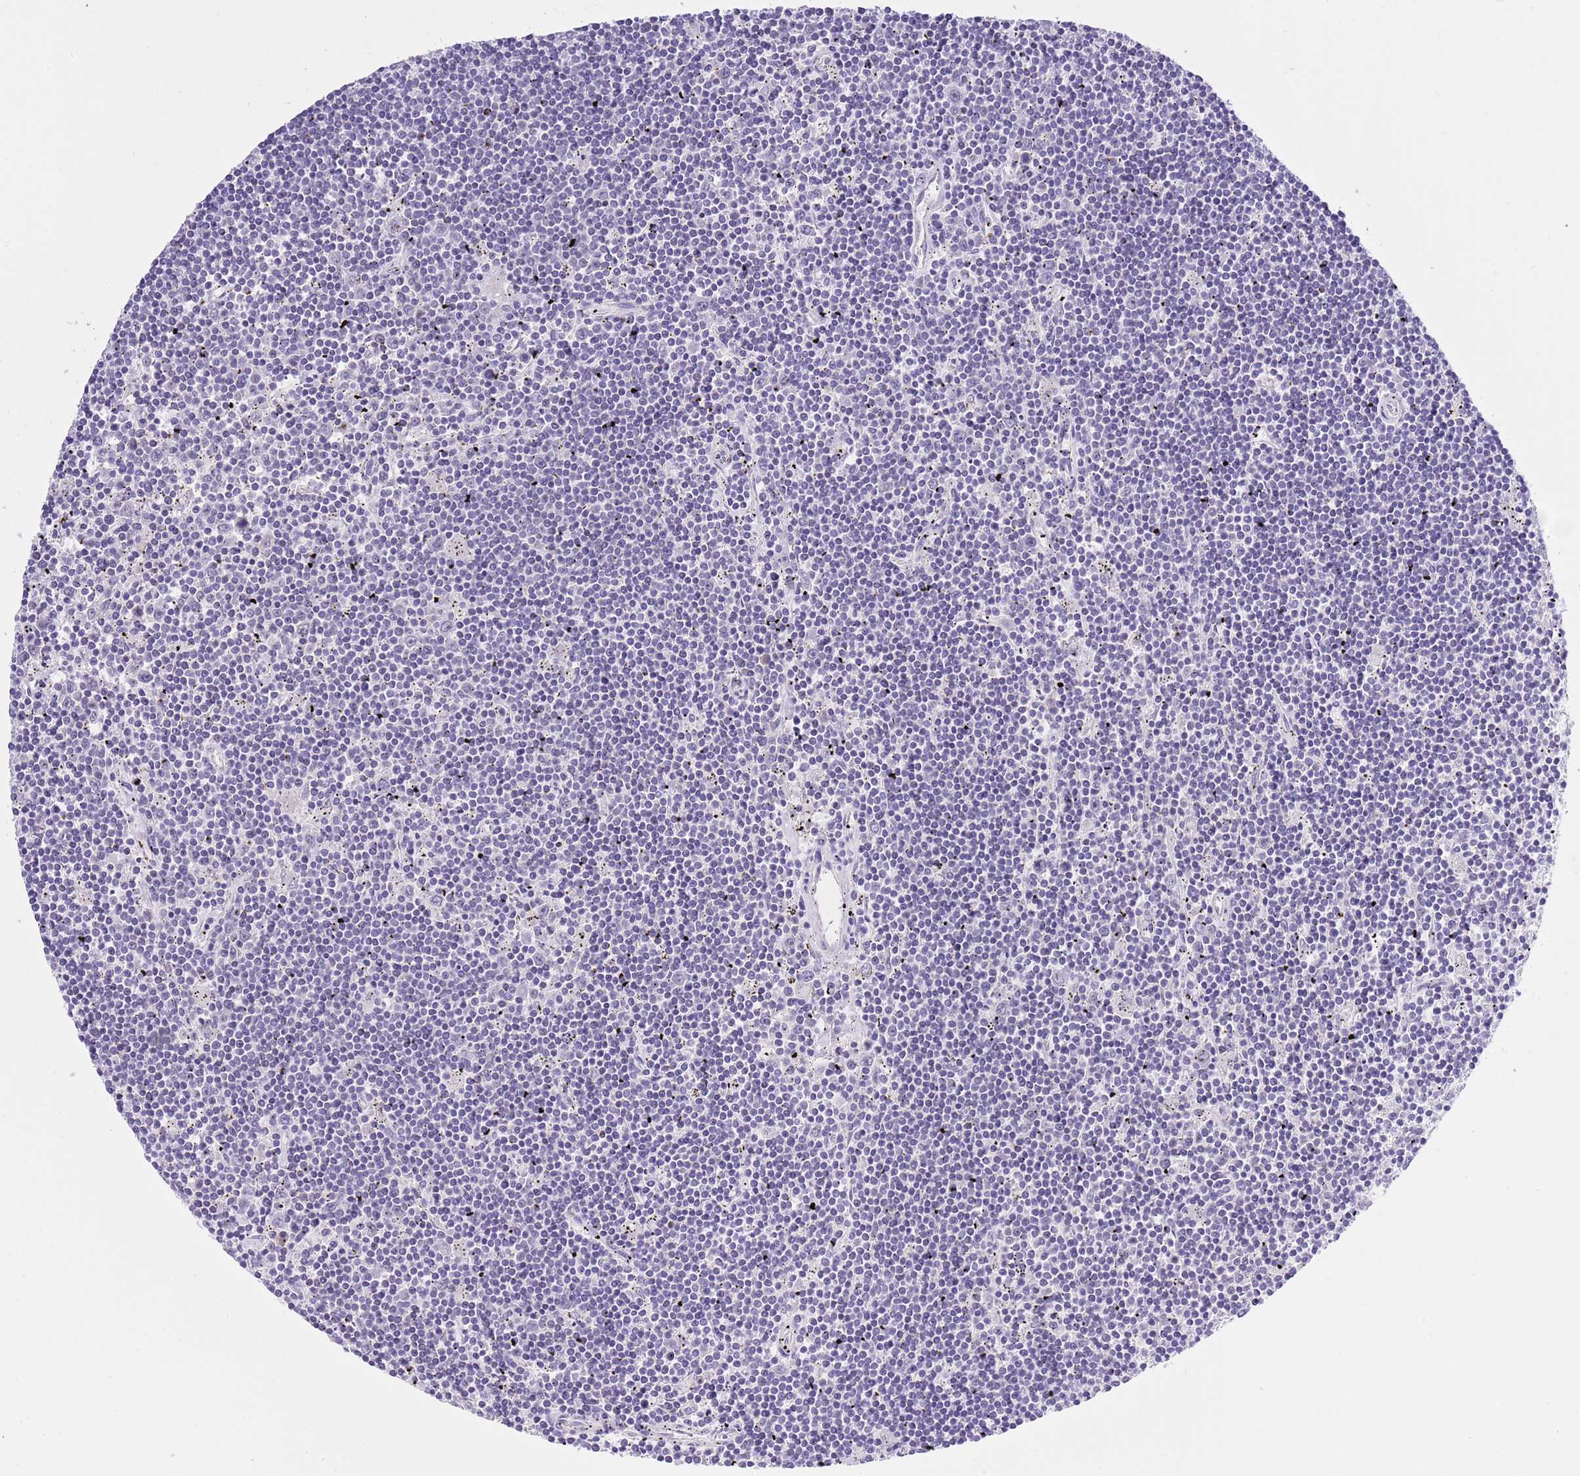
{"staining": {"intensity": "negative", "quantity": "none", "location": "none"}, "tissue": "lymphoma", "cell_type": "Tumor cells", "image_type": "cancer", "snomed": [{"axis": "morphology", "description": "Malignant lymphoma, non-Hodgkin's type, Low grade"}, {"axis": "topography", "description": "Spleen"}], "caption": "IHC micrograph of neoplastic tissue: human lymphoma stained with DAB displays no significant protein expression in tumor cells.", "gene": "NET1", "patient": {"sex": "male", "age": 76}}